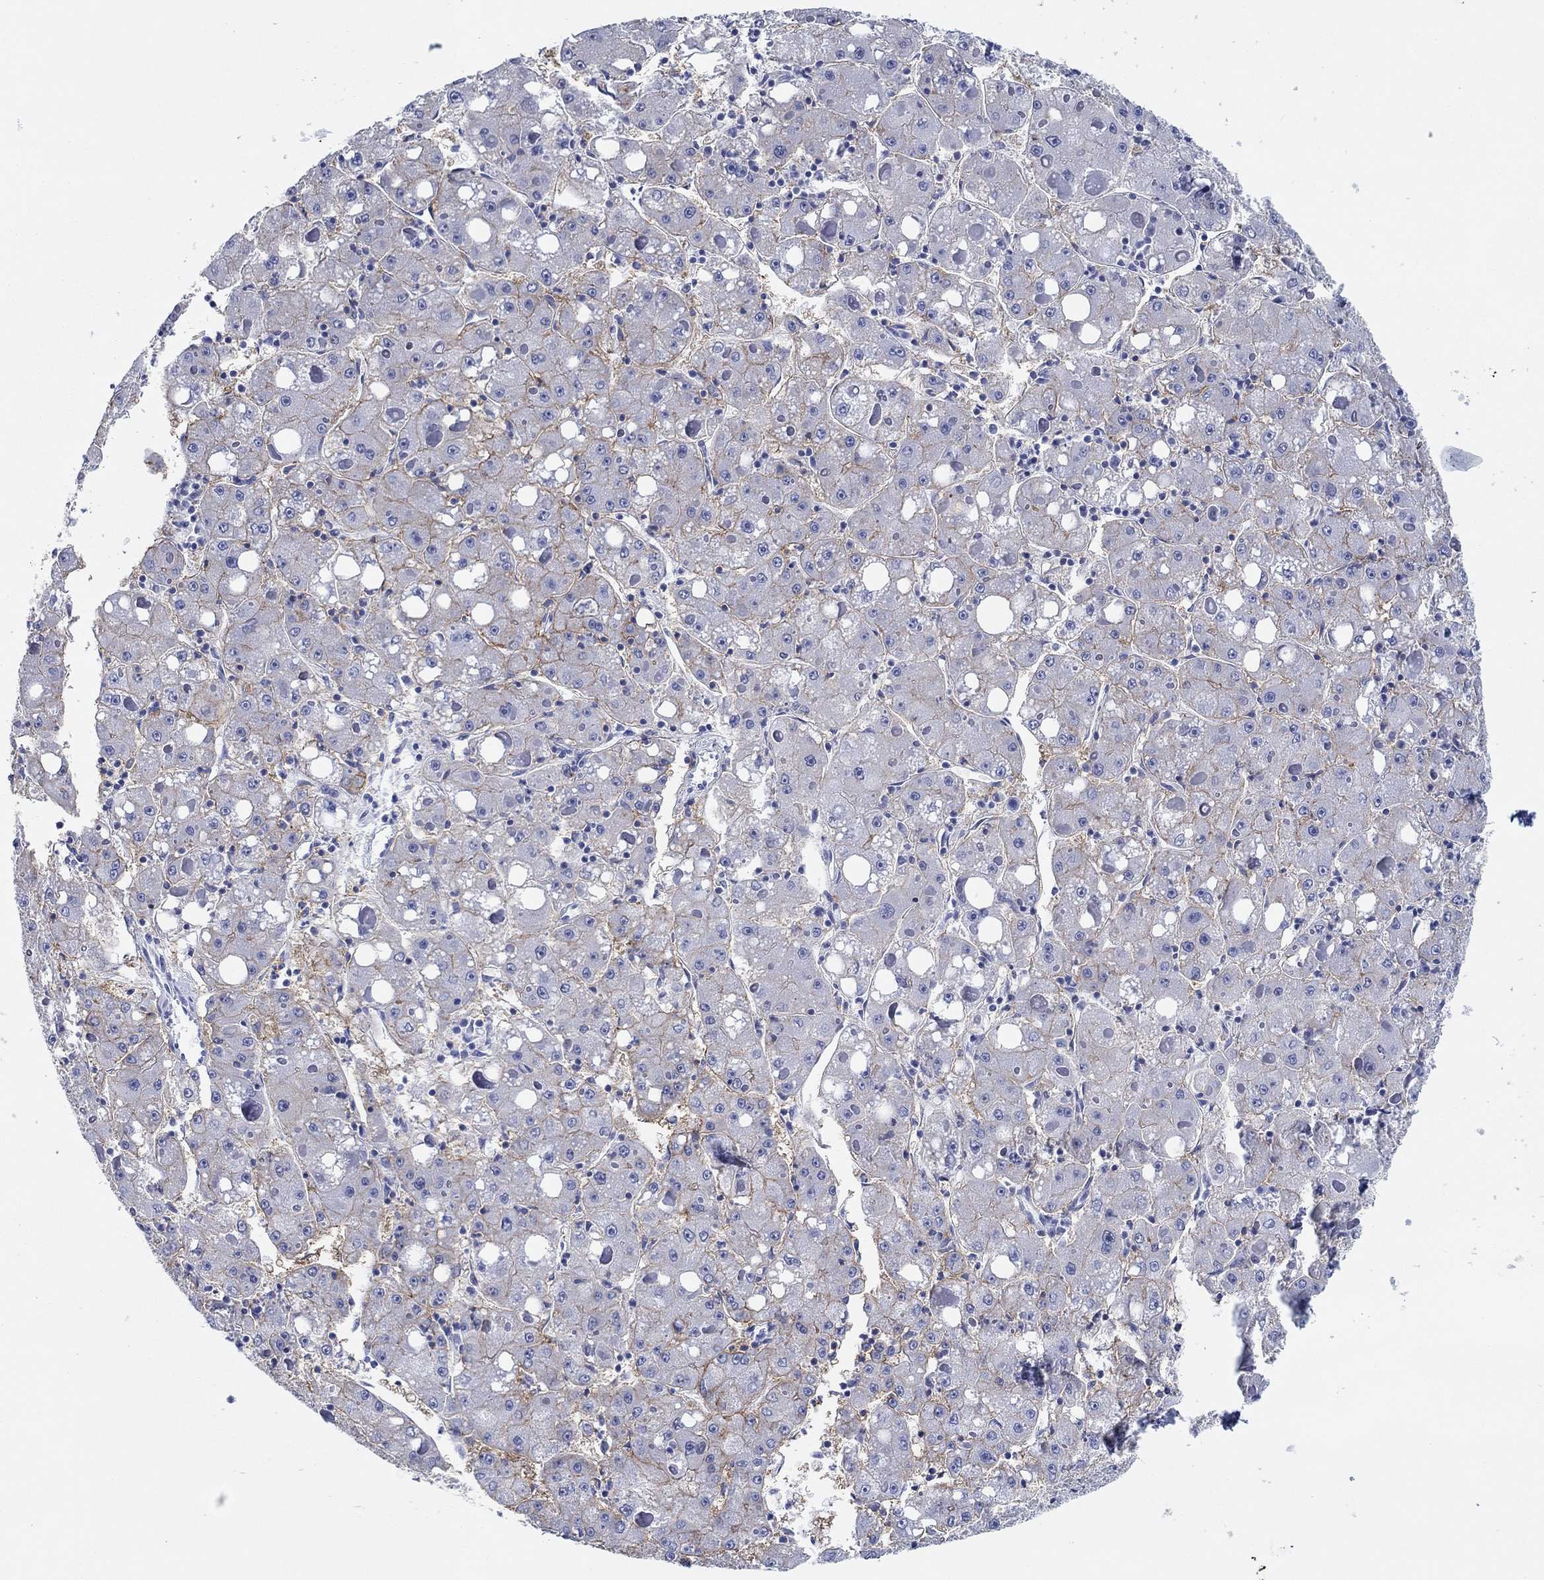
{"staining": {"intensity": "negative", "quantity": "none", "location": "none"}, "tissue": "liver cancer", "cell_type": "Tumor cells", "image_type": "cancer", "snomed": [{"axis": "morphology", "description": "Carcinoma, Hepatocellular, NOS"}, {"axis": "topography", "description": "Liver"}], "caption": "Tumor cells are negative for brown protein staining in liver hepatocellular carcinoma.", "gene": "ATP1B1", "patient": {"sex": "male", "age": 73}}